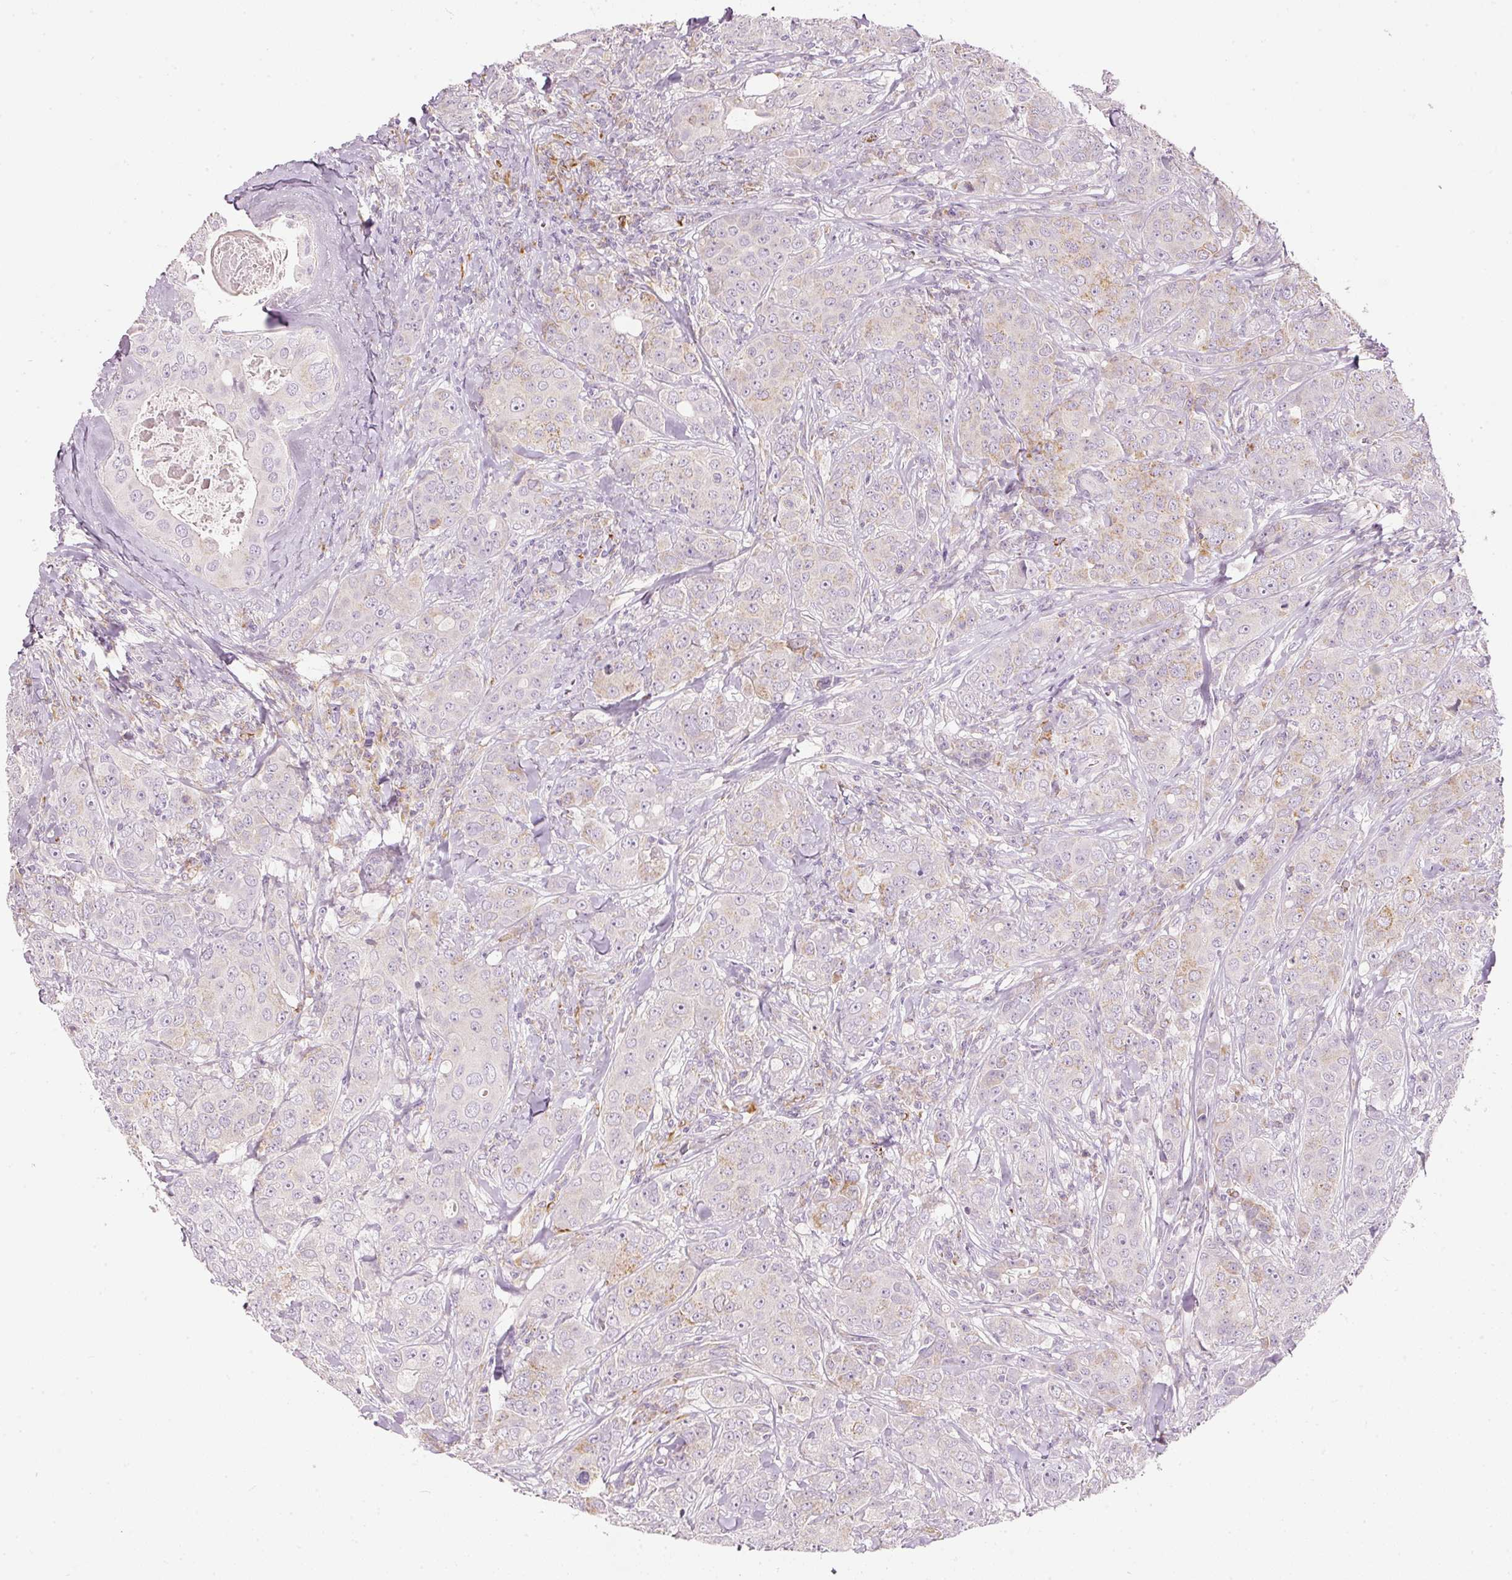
{"staining": {"intensity": "moderate", "quantity": "<25%", "location": "cytoplasmic/membranous"}, "tissue": "breast cancer", "cell_type": "Tumor cells", "image_type": "cancer", "snomed": [{"axis": "morphology", "description": "Duct carcinoma"}, {"axis": "topography", "description": "Breast"}], "caption": "This image shows IHC staining of human invasive ductal carcinoma (breast), with low moderate cytoplasmic/membranous positivity in about <25% of tumor cells.", "gene": "MTHFD2", "patient": {"sex": "female", "age": 43}}